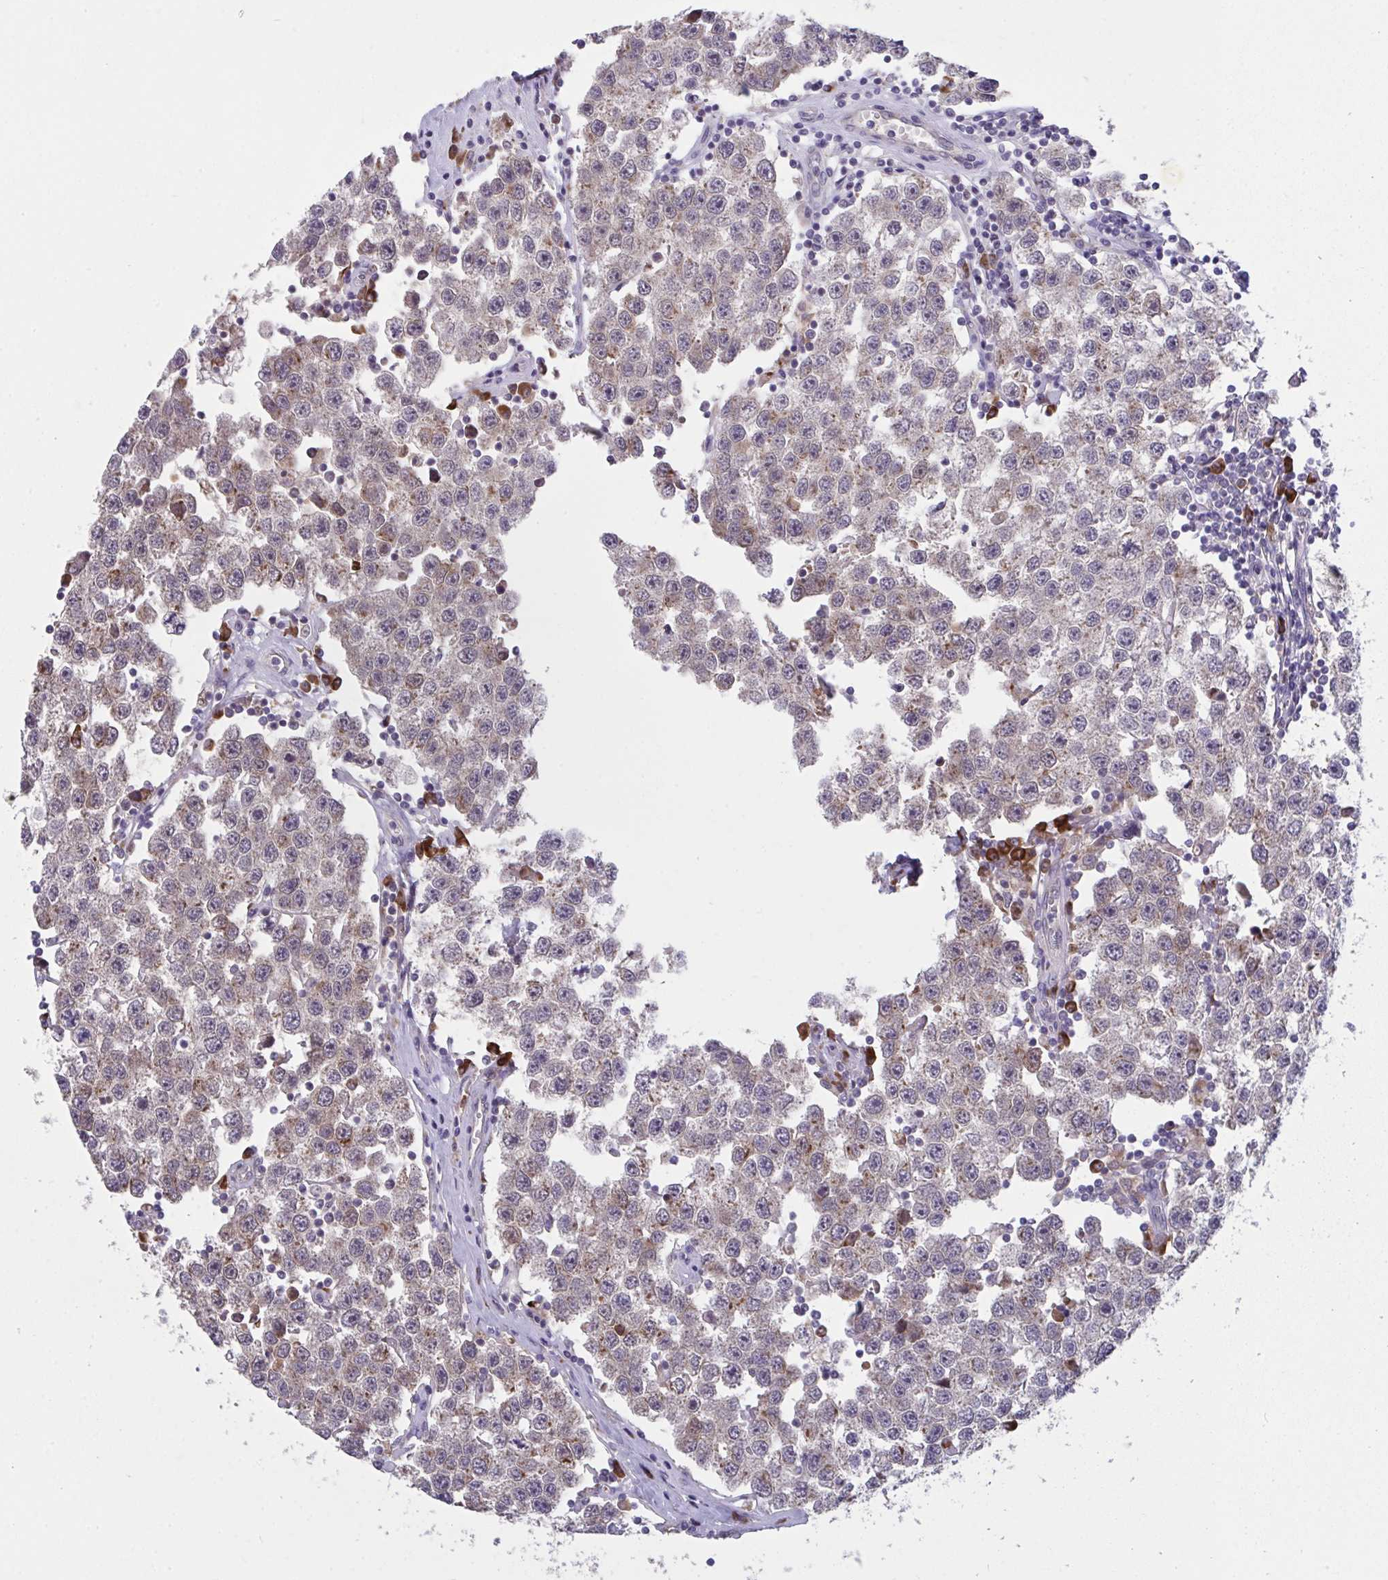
{"staining": {"intensity": "weak", "quantity": ">75%", "location": "cytoplasmic/membranous"}, "tissue": "testis cancer", "cell_type": "Tumor cells", "image_type": "cancer", "snomed": [{"axis": "morphology", "description": "Seminoma, NOS"}, {"axis": "topography", "description": "Testis"}], "caption": "Weak cytoplasmic/membranous expression for a protein is seen in approximately >75% of tumor cells of seminoma (testis) using immunohistochemistry.", "gene": "SUSD4", "patient": {"sex": "male", "age": 34}}